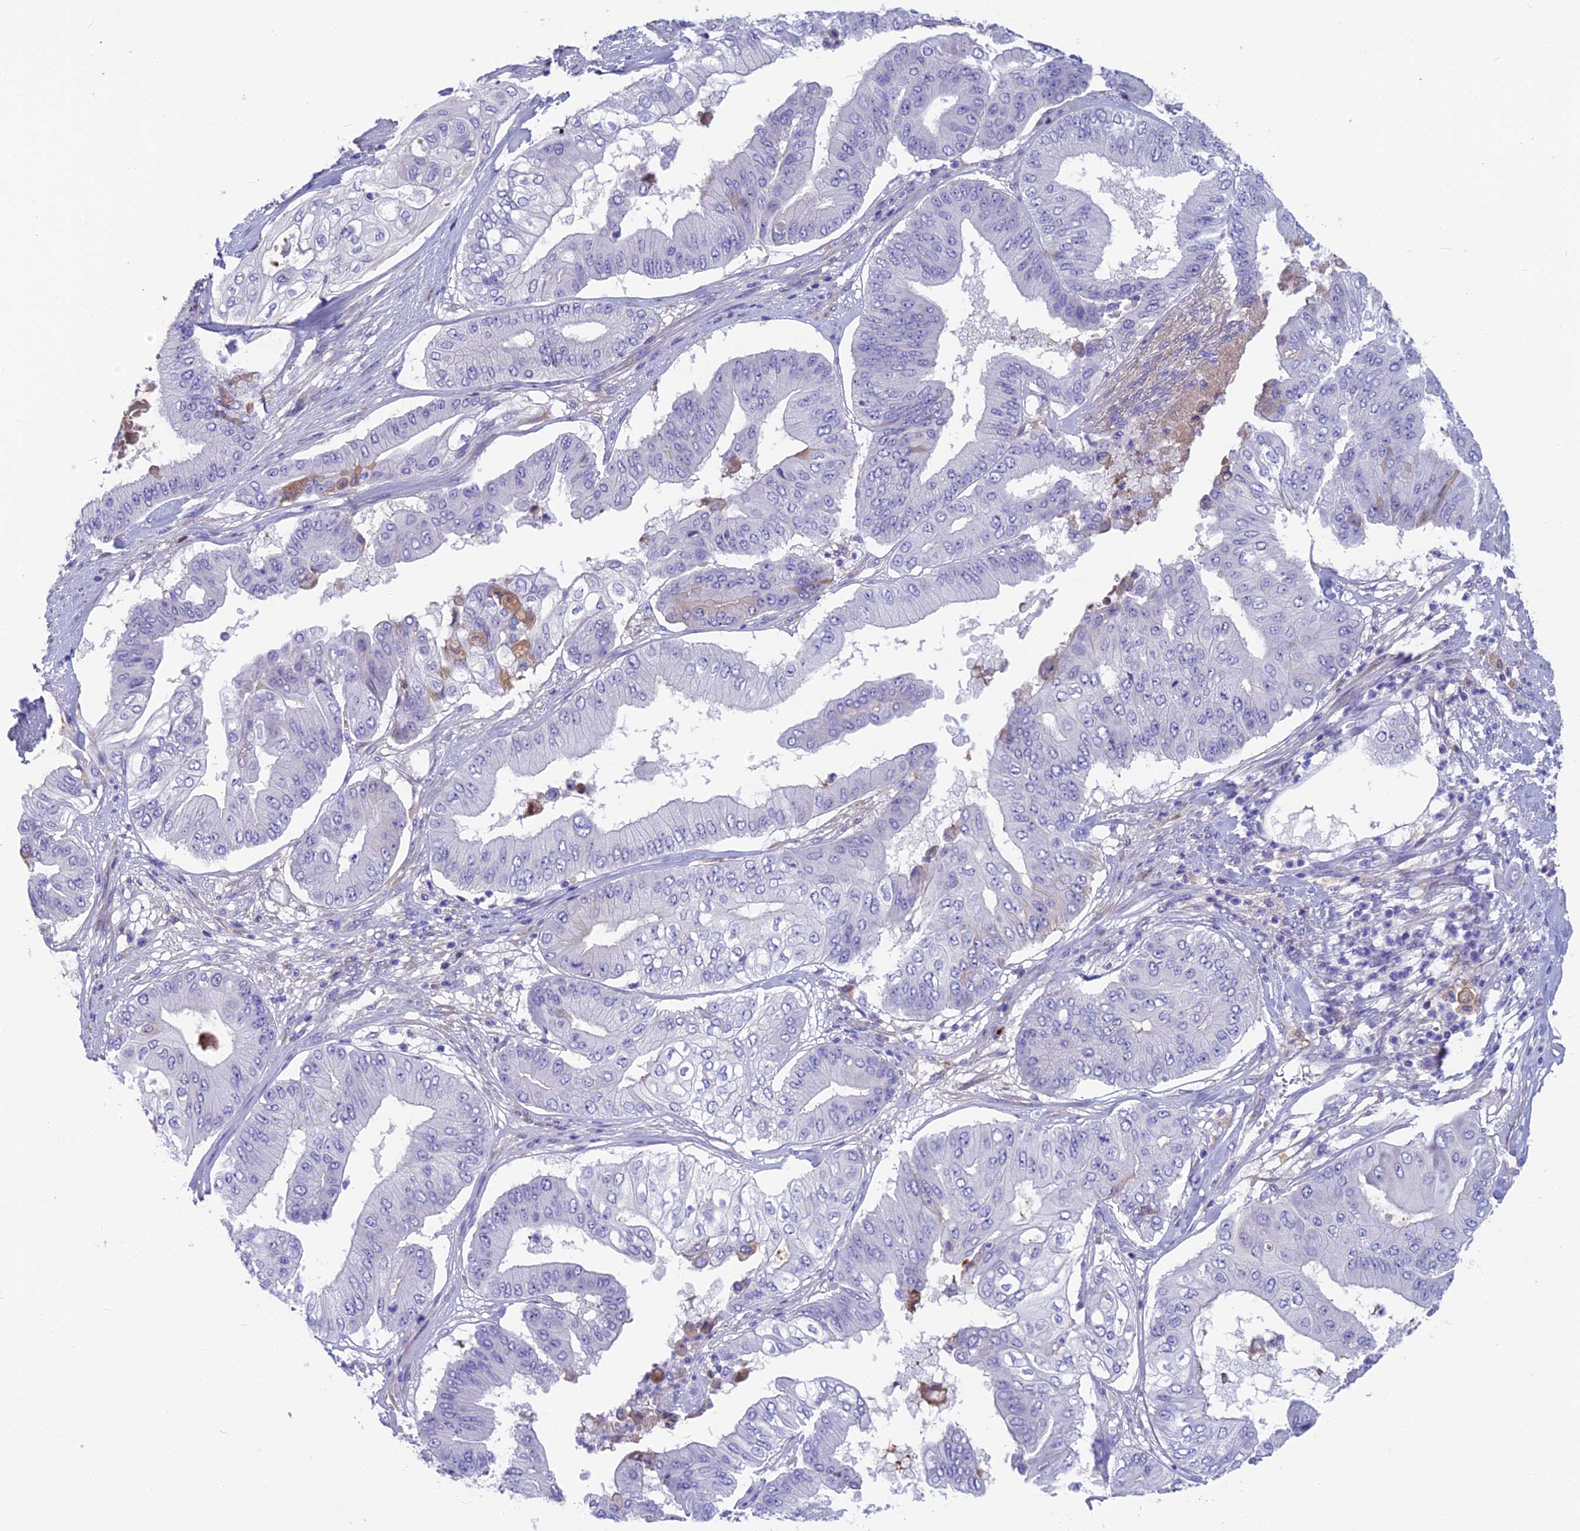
{"staining": {"intensity": "negative", "quantity": "none", "location": "none"}, "tissue": "pancreatic cancer", "cell_type": "Tumor cells", "image_type": "cancer", "snomed": [{"axis": "morphology", "description": "Adenocarcinoma, NOS"}, {"axis": "topography", "description": "Pancreas"}], "caption": "Immunohistochemistry of human pancreatic cancer shows no staining in tumor cells.", "gene": "SNAP91", "patient": {"sex": "female", "age": 77}}